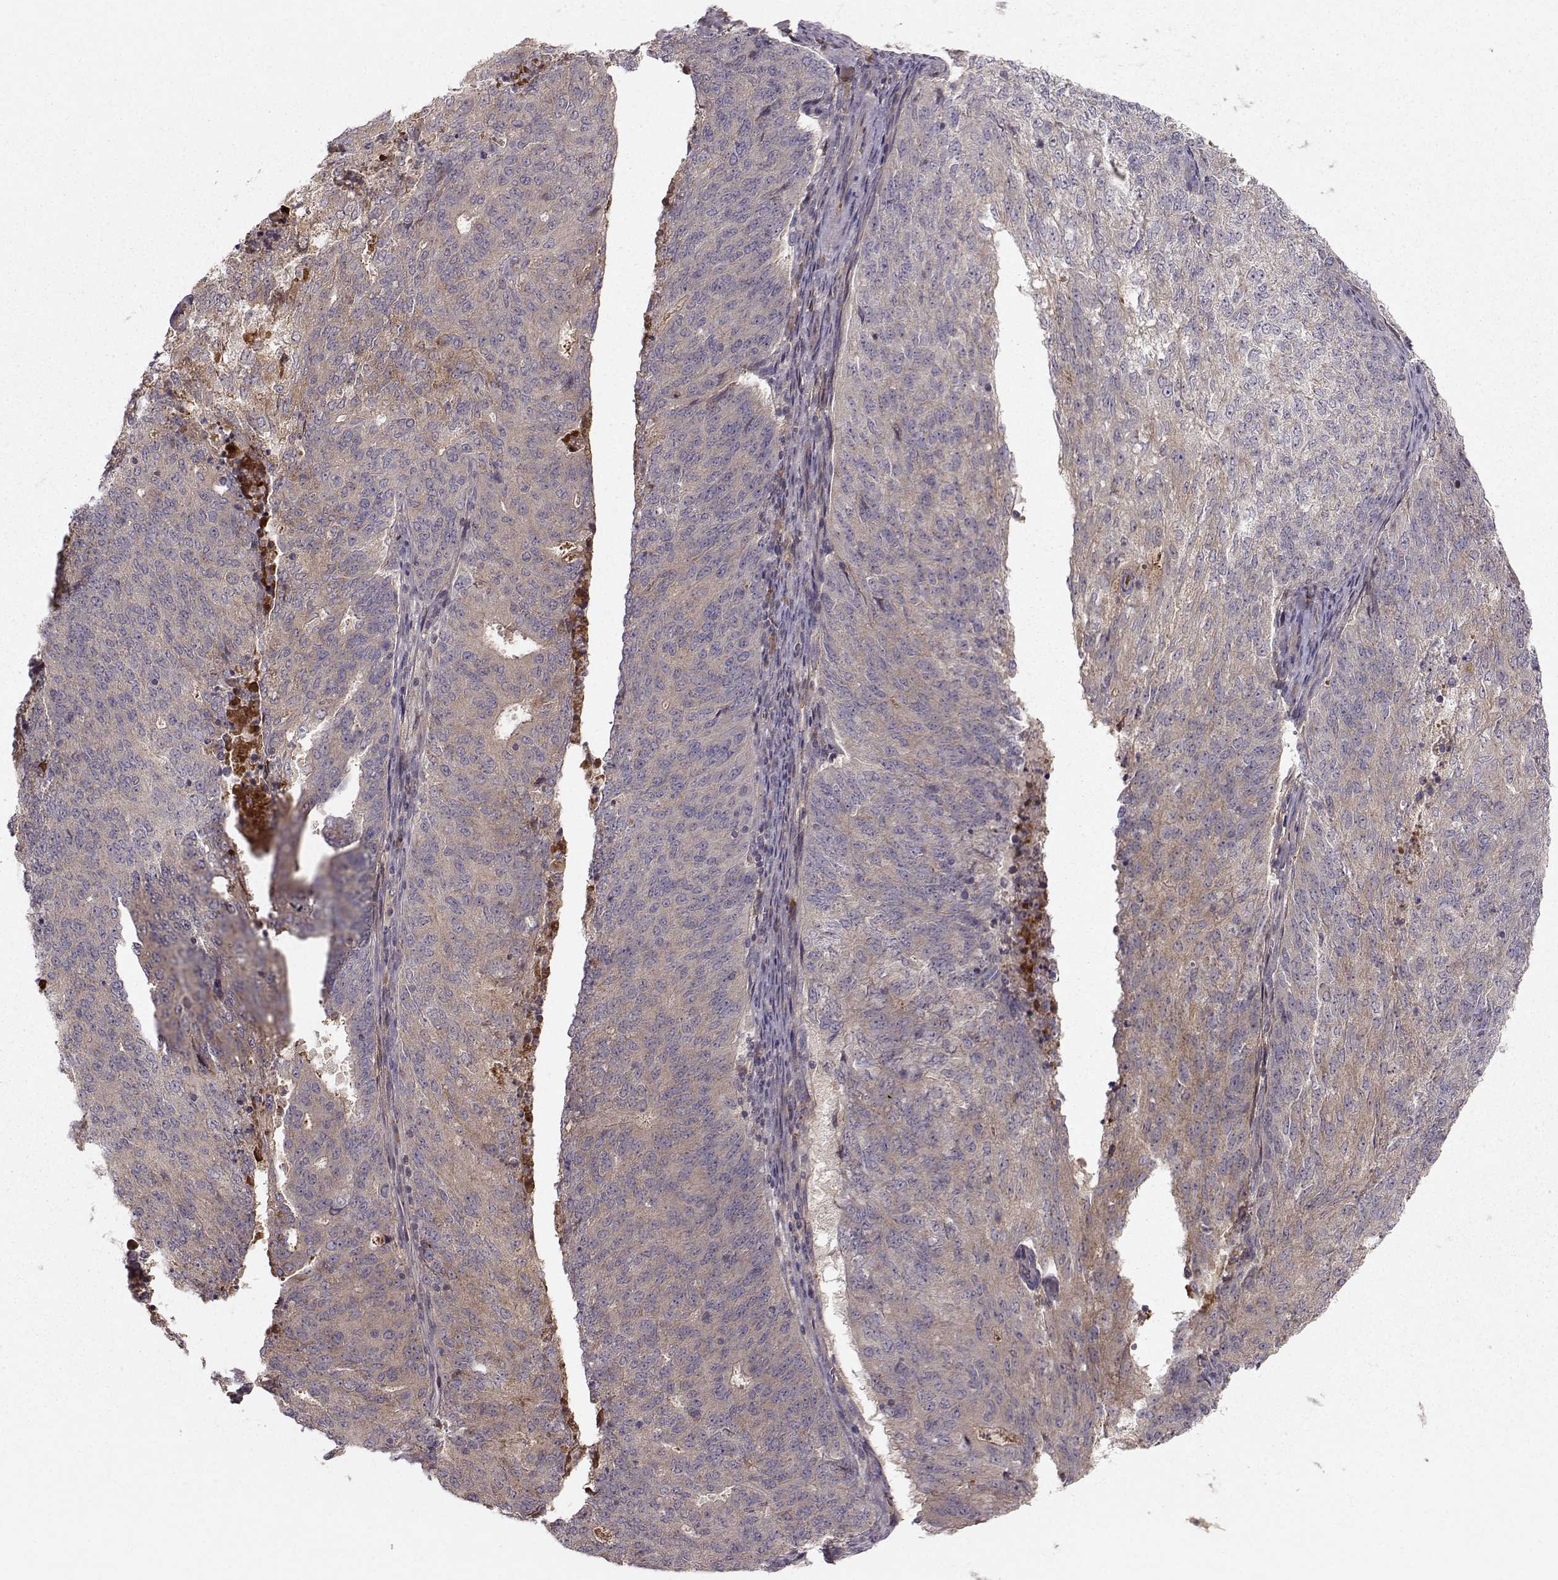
{"staining": {"intensity": "weak", "quantity": "<25%", "location": "cytoplasmic/membranous"}, "tissue": "endometrial cancer", "cell_type": "Tumor cells", "image_type": "cancer", "snomed": [{"axis": "morphology", "description": "Adenocarcinoma, NOS"}, {"axis": "topography", "description": "Endometrium"}], "caption": "This is an IHC histopathology image of adenocarcinoma (endometrial). There is no positivity in tumor cells.", "gene": "WNT6", "patient": {"sex": "female", "age": 82}}